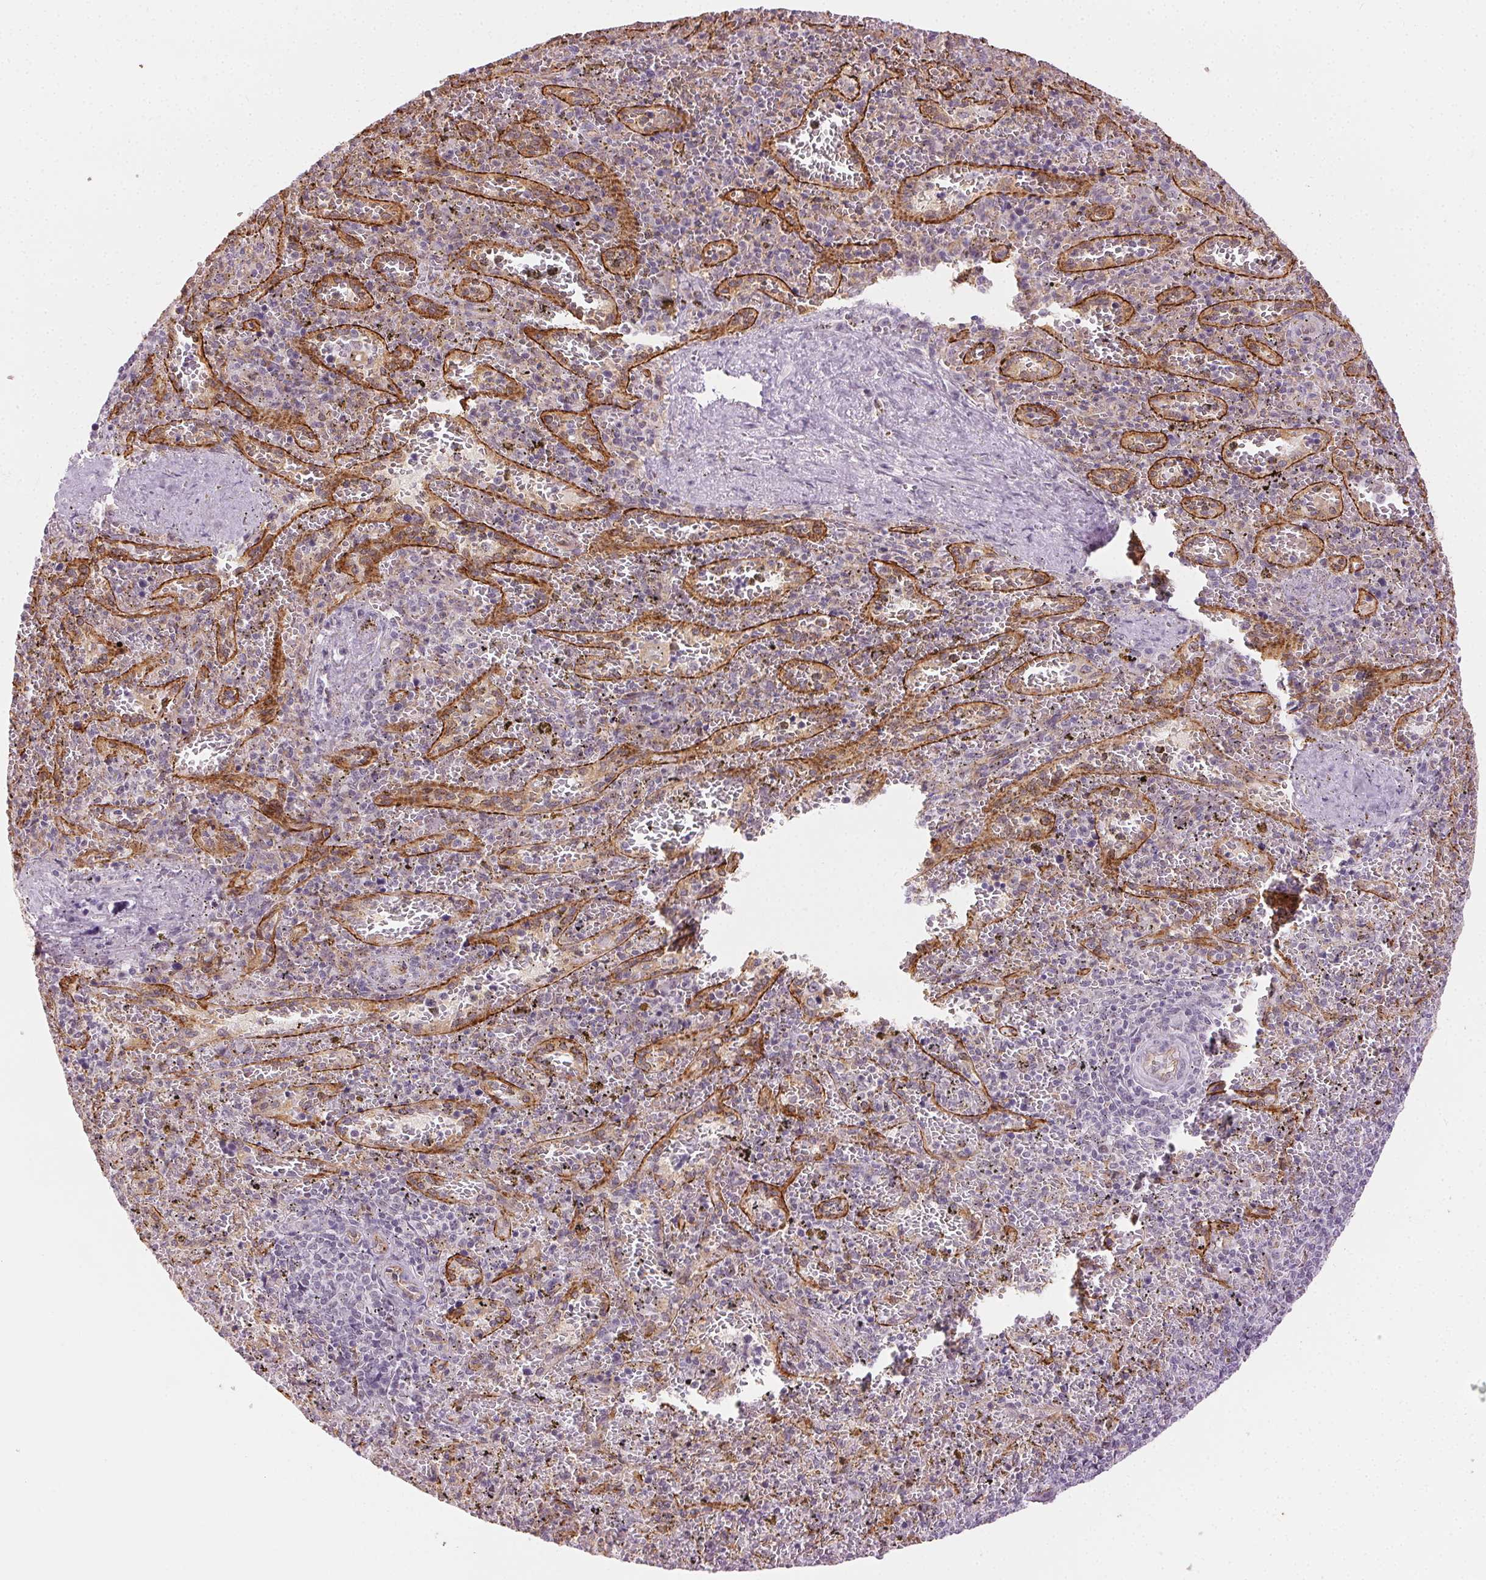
{"staining": {"intensity": "negative", "quantity": "none", "location": "none"}, "tissue": "spleen", "cell_type": "Cells in red pulp", "image_type": "normal", "snomed": [{"axis": "morphology", "description": "Normal tissue, NOS"}, {"axis": "topography", "description": "Spleen"}], "caption": "A micrograph of human spleen is negative for staining in cells in red pulp. (IHC, brightfield microscopy, high magnification).", "gene": "AIF1L", "patient": {"sex": "female", "age": 50}}